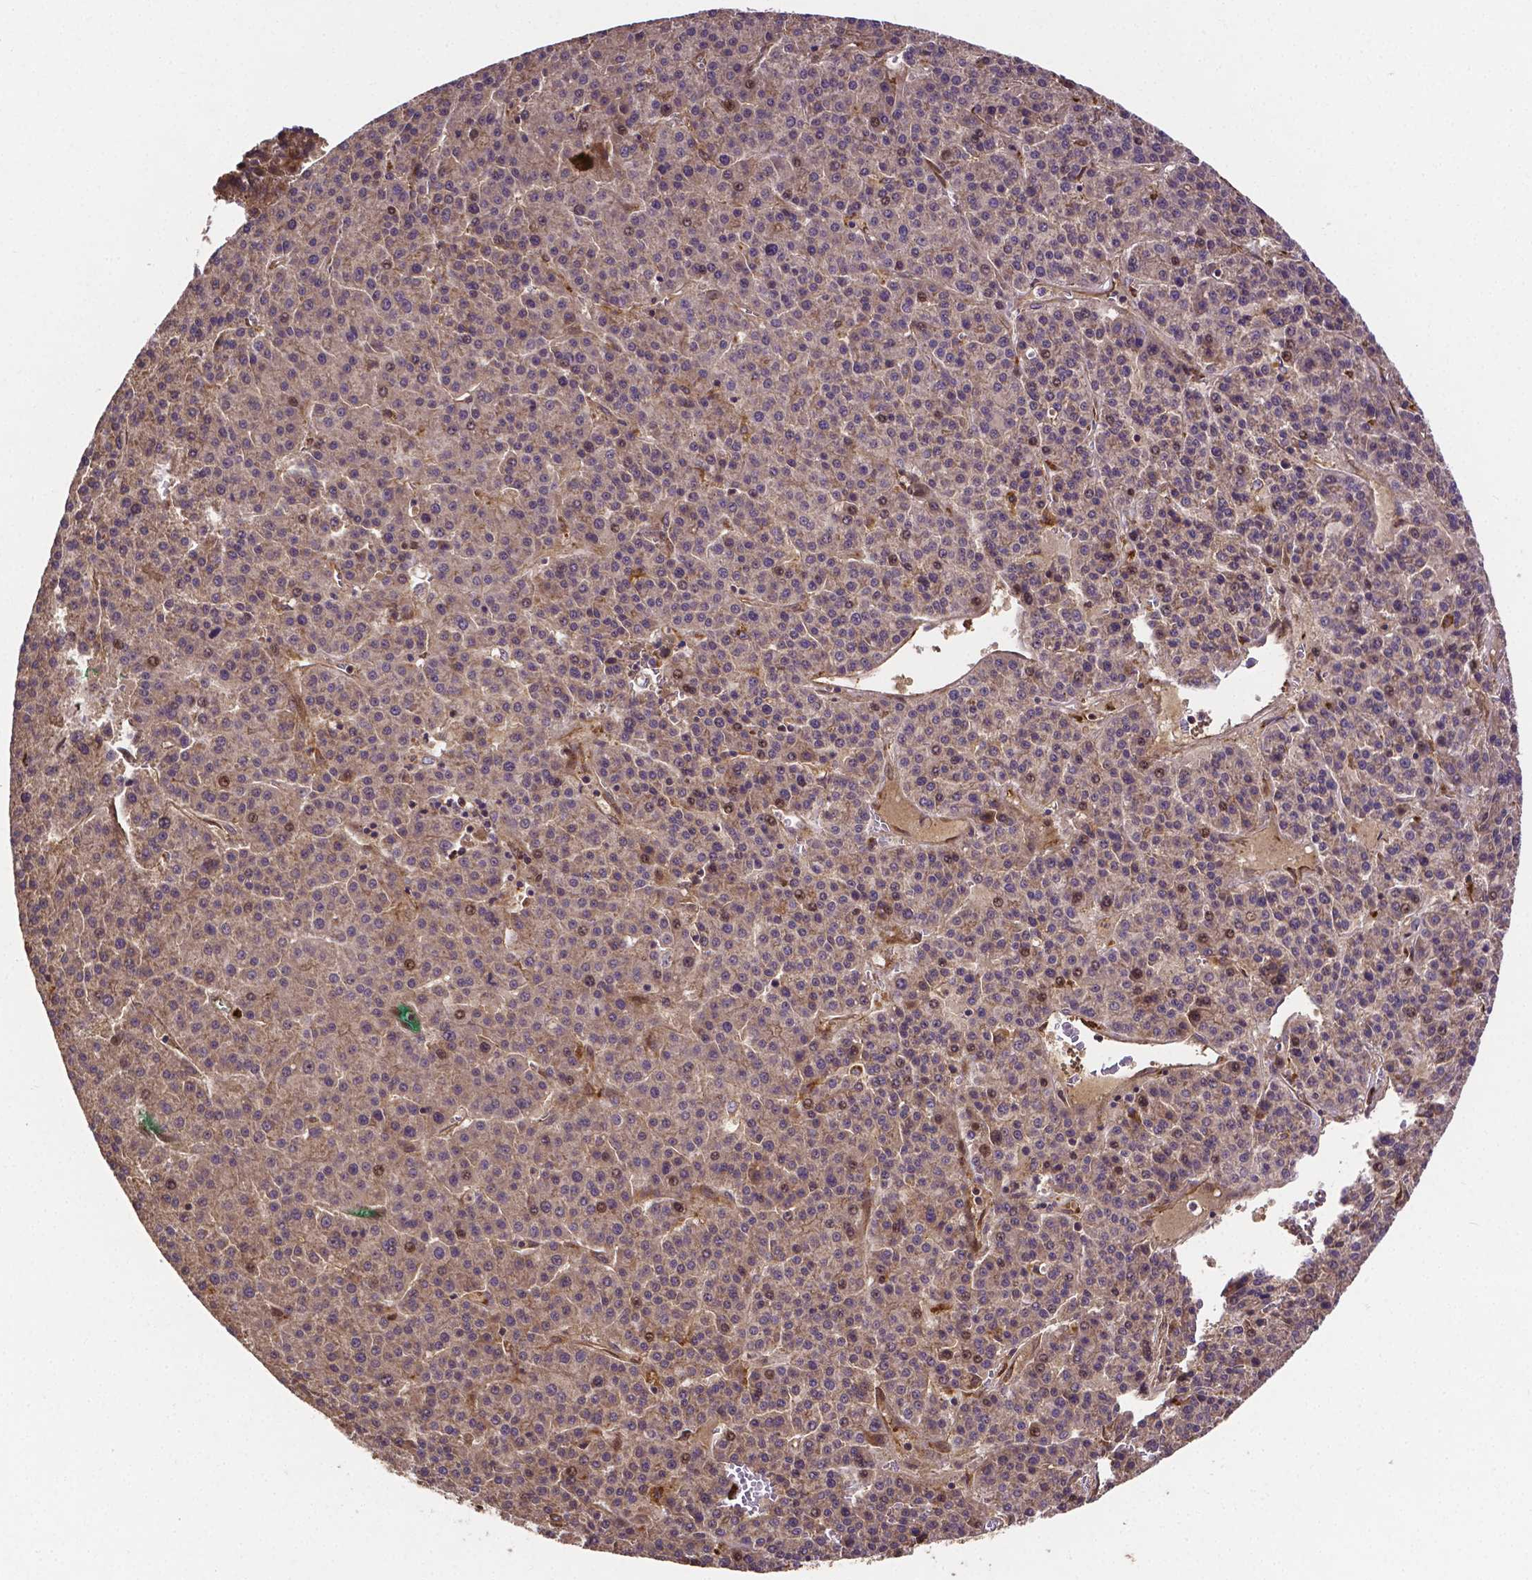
{"staining": {"intensity": "negative", "quantity": "none", "location": "none"}, "tissue": "liver cancer", "cell_type": "Tumor cells", "image_type": "cancer", "snomed": [{"axis": "morphology", "description": "Carcinoma, Hepatocellular, NOS"}, {"axis": "topography", "description": "Liver"}], "caption": "An IHC micrograph of liver cancer (hepatocellular carcinoma) is shown. There is no staining in tumor cells of liver cancer (hepatocellular carcinoma).", "gene": "RNF123", "patient": {"sex": "female", "age": 58}}